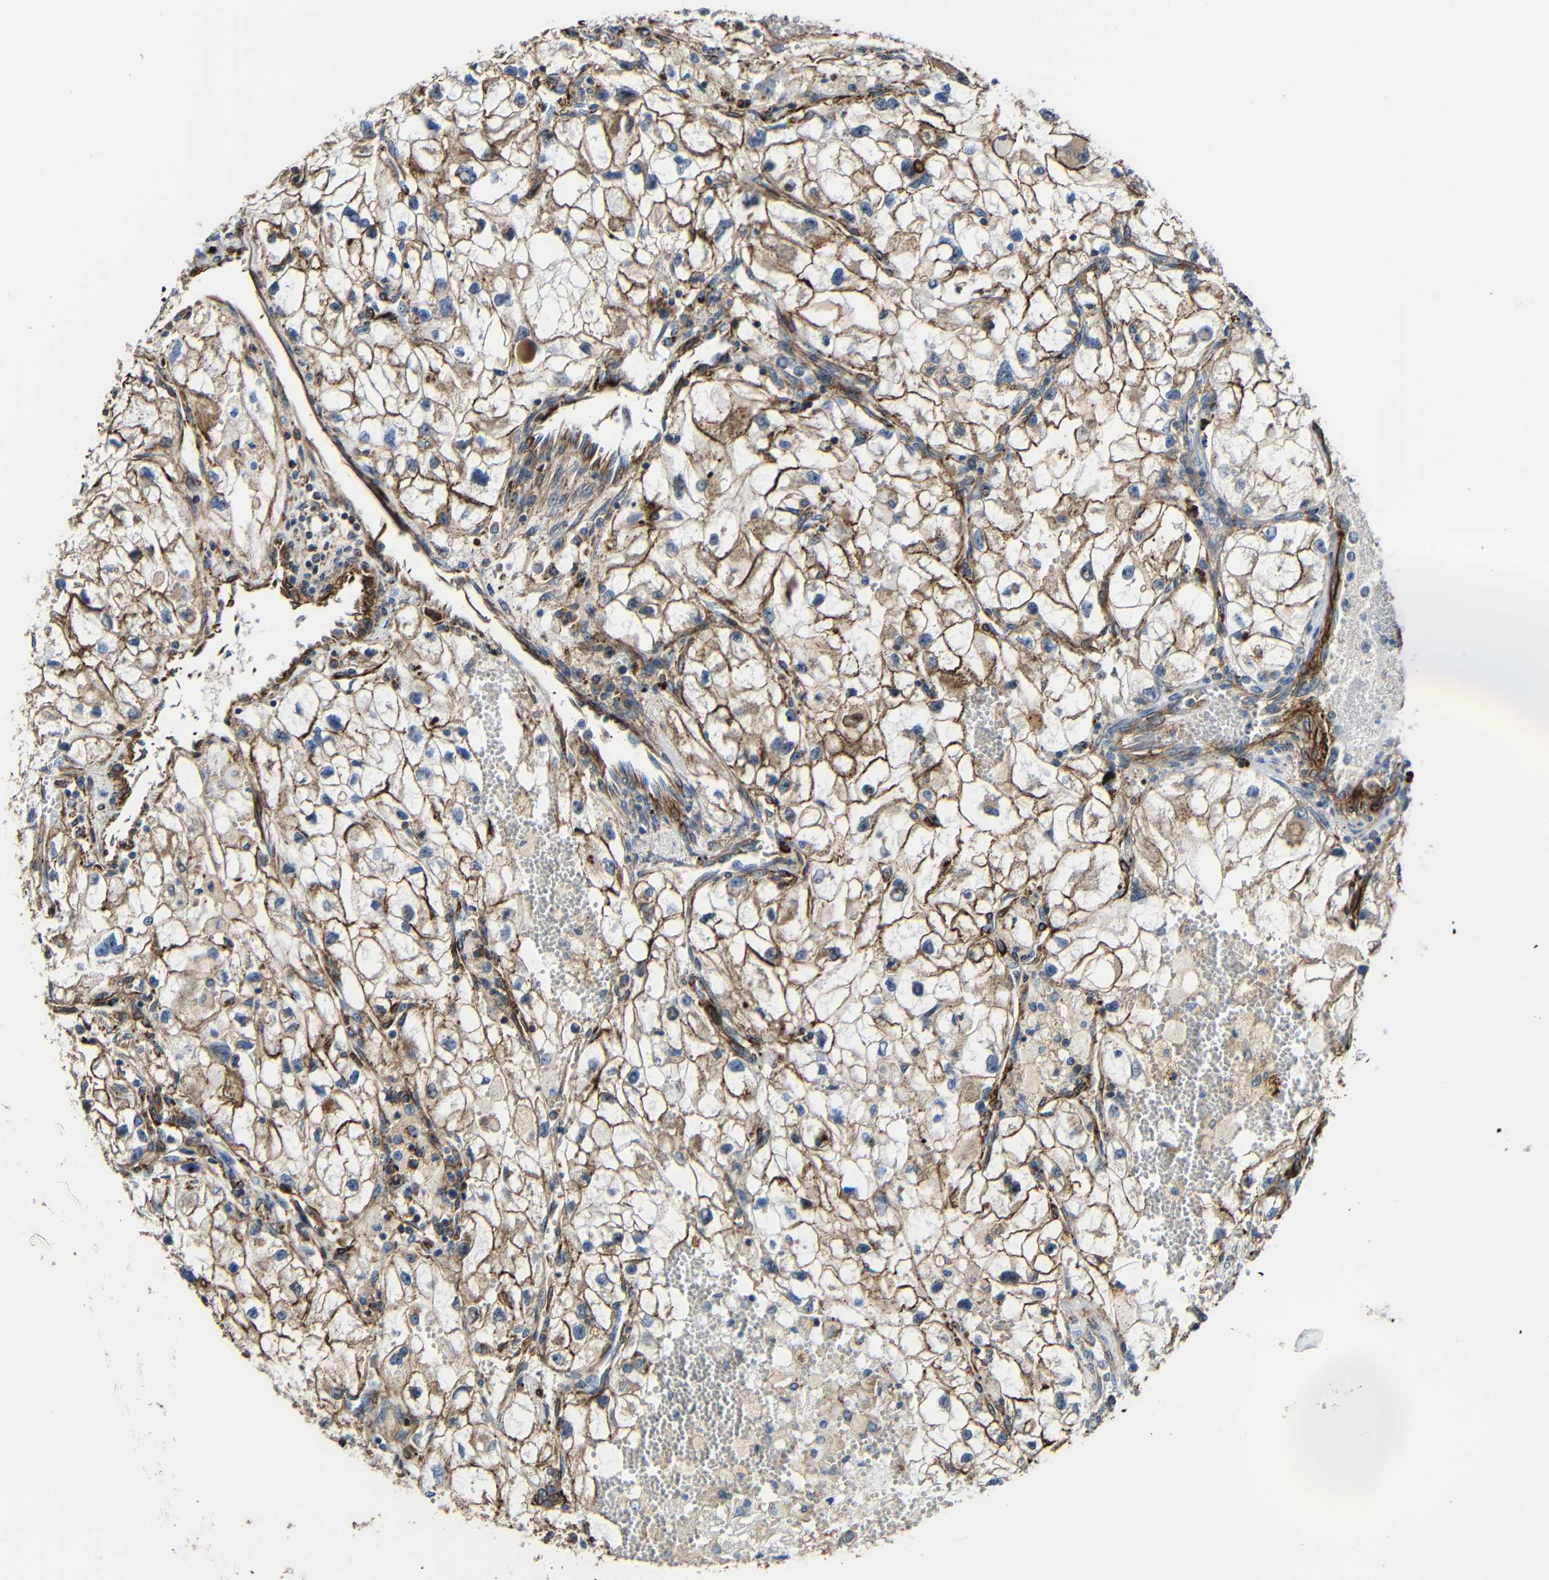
{"staining": {"intensity": "weak", "quantity": ">75%", "location": "cytoplasmic/membranous"}, "tissue": "renal cancer", "cell_type": "Tumor cells", "image_type": "cancer", "snomed": [{"axis": "morphology", "description": "Adenocarcinoma, NOS"}, {"axis": "topography", "description": "Kidney"}], "caption": "A low amount of weak cytoplasmic/membranous positivity is present in about >75% of tumor cells in renal adenocarcinoma tissue.", "gene": "IGSF10", "patient": {"sex": "female", "age": 70}}